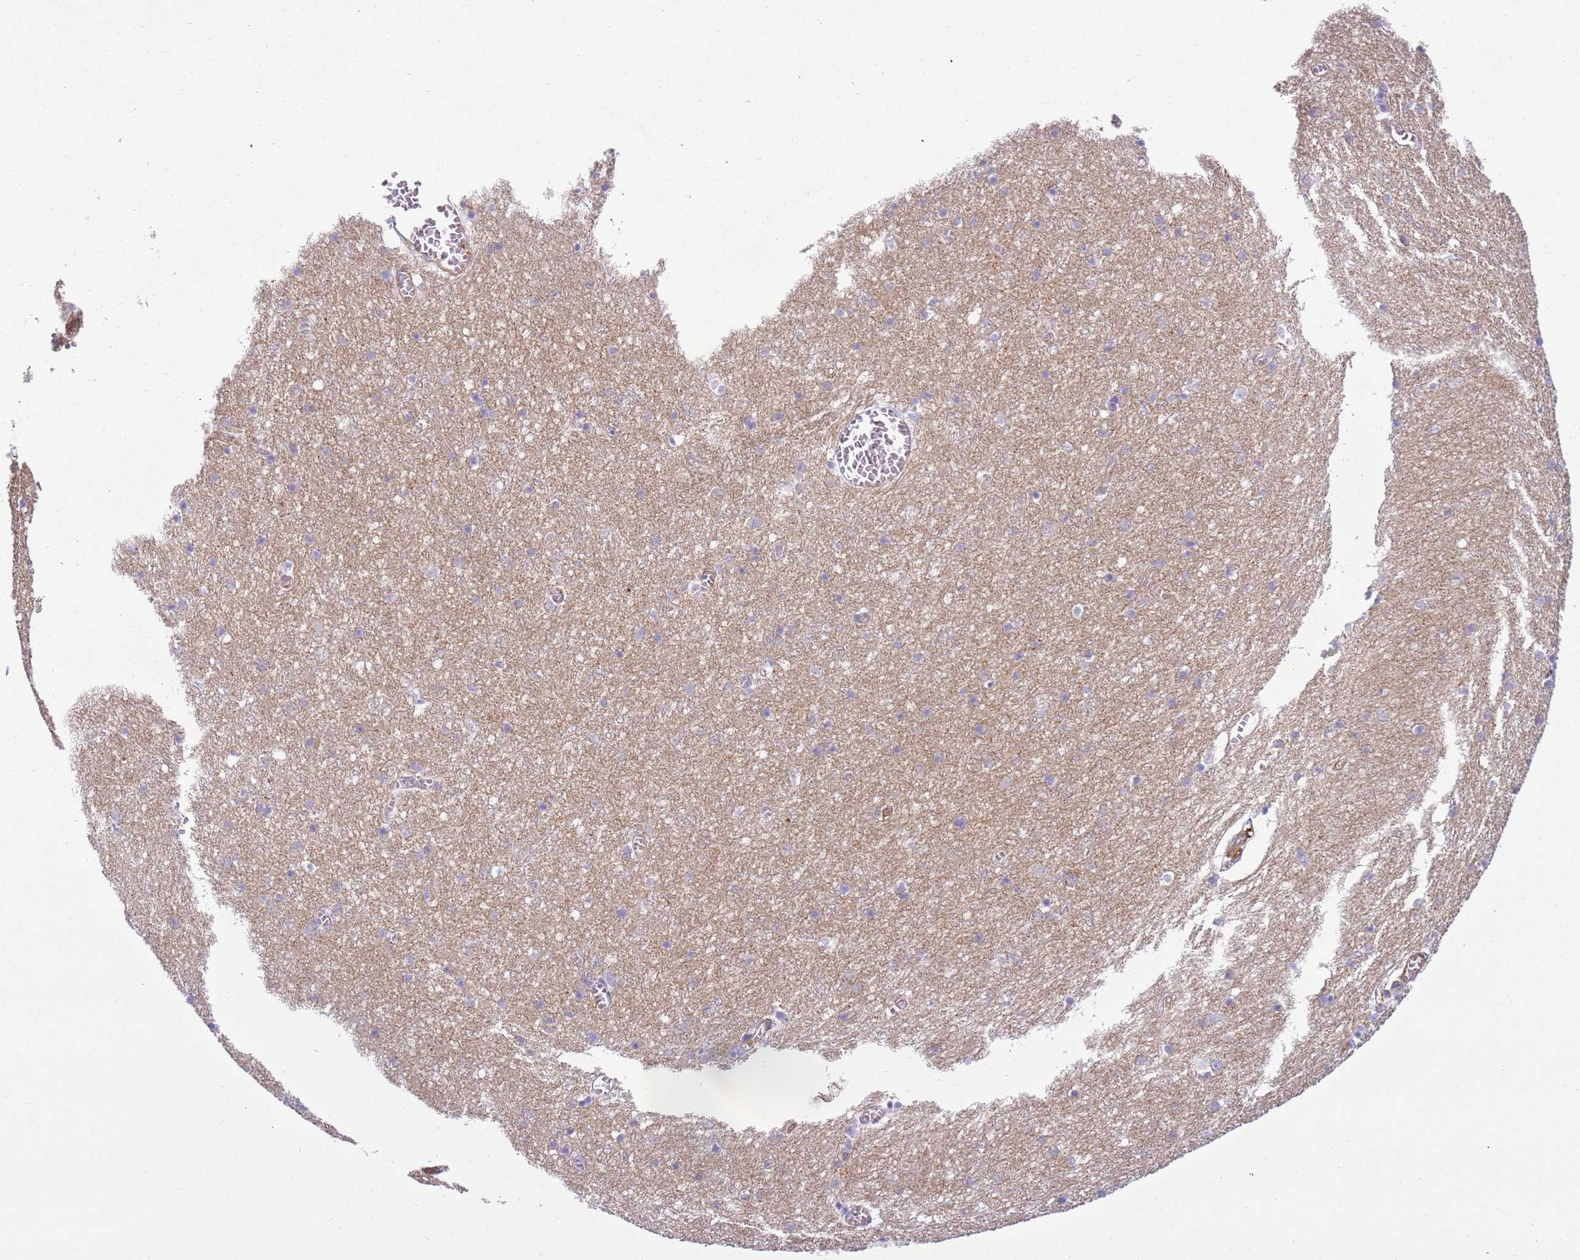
{"staining": {"intensity": "moderate", "quantity": ">75%", "location": "cytoplasmic/membranous"}, "tissue": "cerebral cortex", "cell_type": "Endothelial cells", "image_type": "normal", "snomed": [{"axis": "morphology", "description": "Normal tissue, NOS"}, {"axis": "topography", "description": "Cerebral cortex"}], "caption": "A brown stain highlights moderate cytoplasmic/membranous positivity of a protein in endothelial cells of unremarkable human cerebral cortex. The staining is performed using DAB (3,3'-diaminobenzidine) brown chromogen to label protein expression. The nuclei are counter-stained blue using hematoxylin.", "gene": "SNX21", "patient": {"sex": "female", "age": 64}}